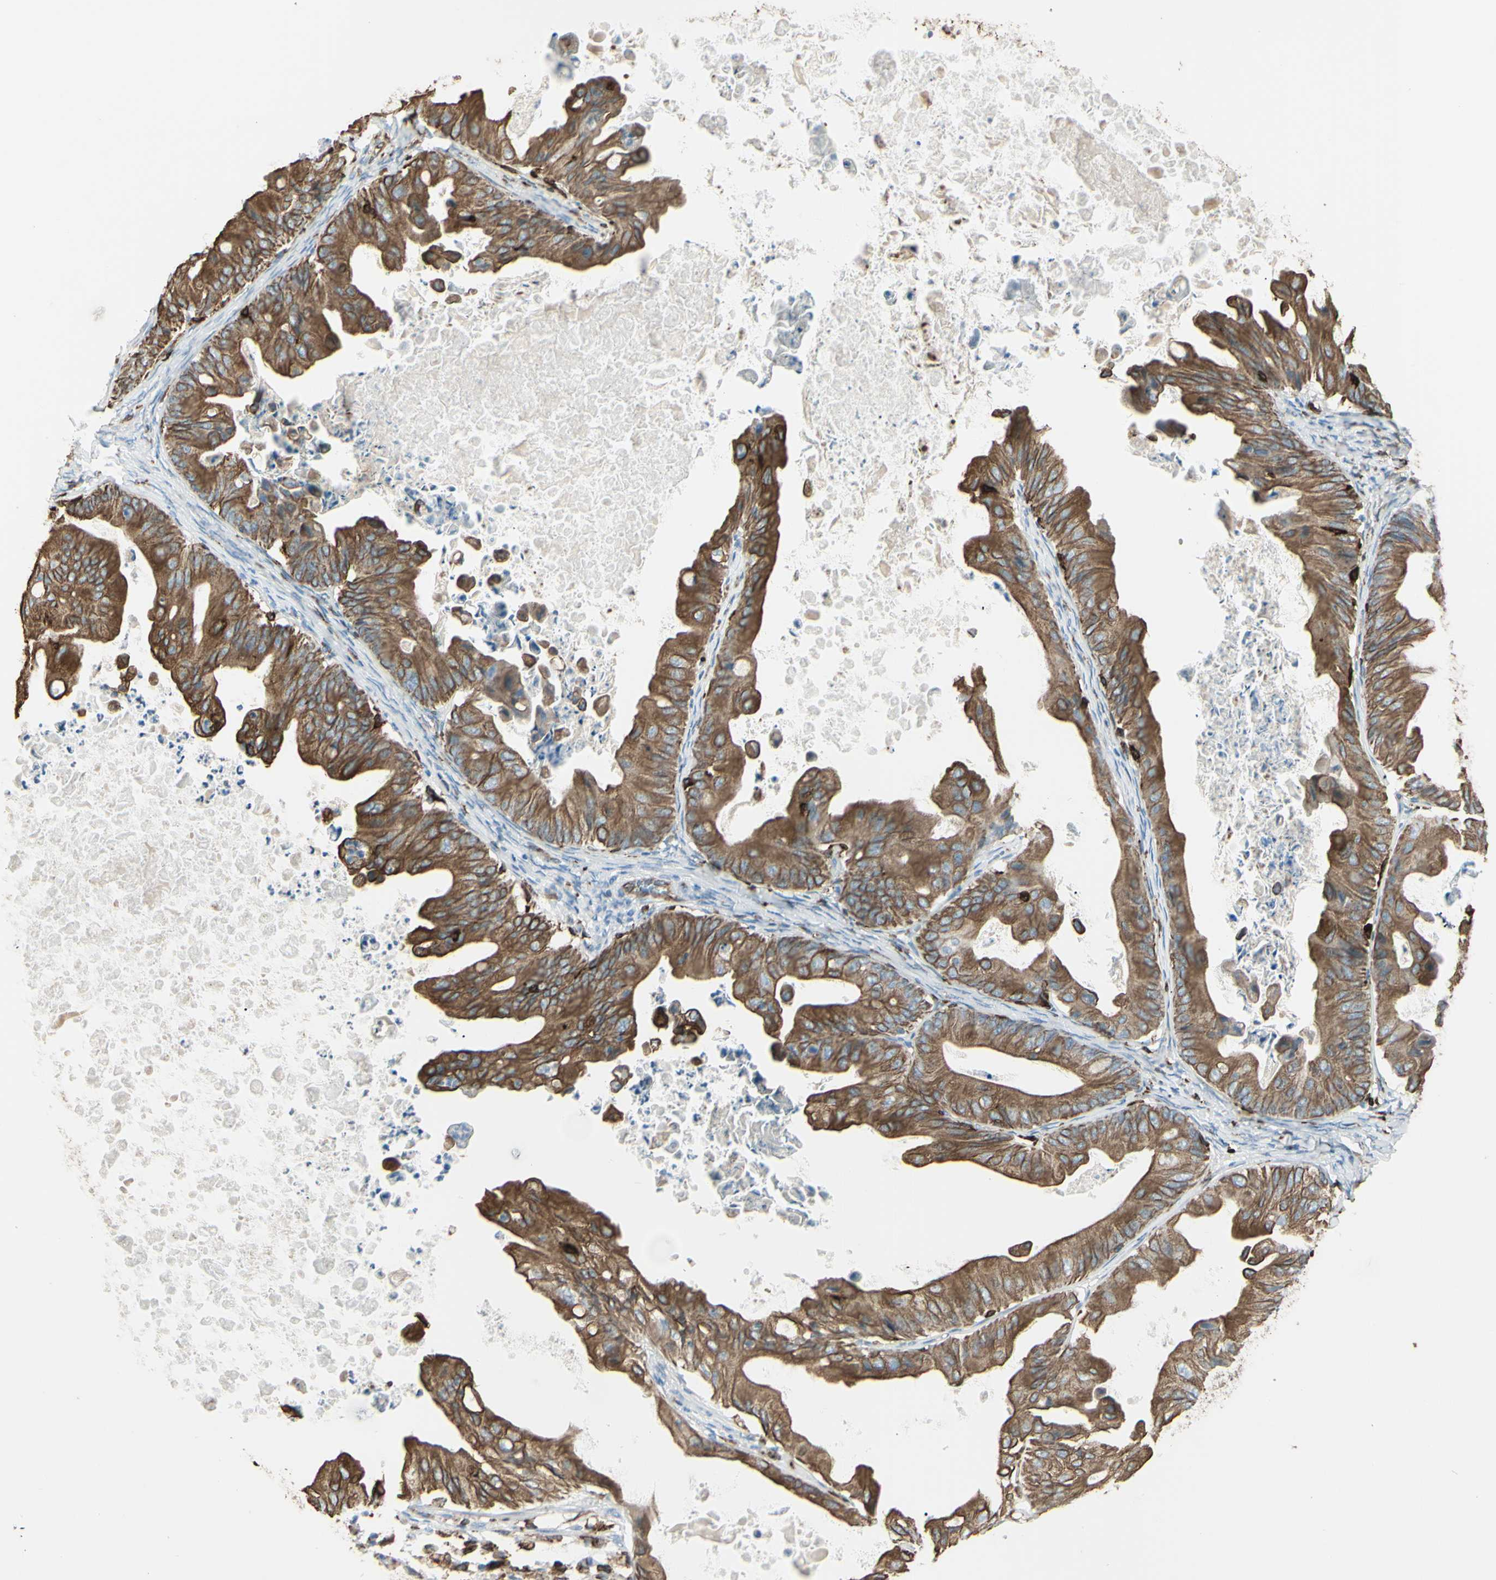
{"staining": {"intensity": "moderate", "quantity": ">75%", "location": "cytoplasmic/membranous"}, "tissue": "ovarian cancer", "cell_type": "Tumor cells", "image_type": "cancer", "snomed": [{"axis": "morphology", "description": "Cystadenocarcinoma, mucinous, NOS"}, {"axis": "topography", "description": "Ovary"}], "caption": "The immunohistochemical stain highlights moderate cytoplasmic/membranous positivity in tumor cells of ovarian cancer tissue.", "gene": "CD74", "patient": {"sex": "female", "age": 37}}